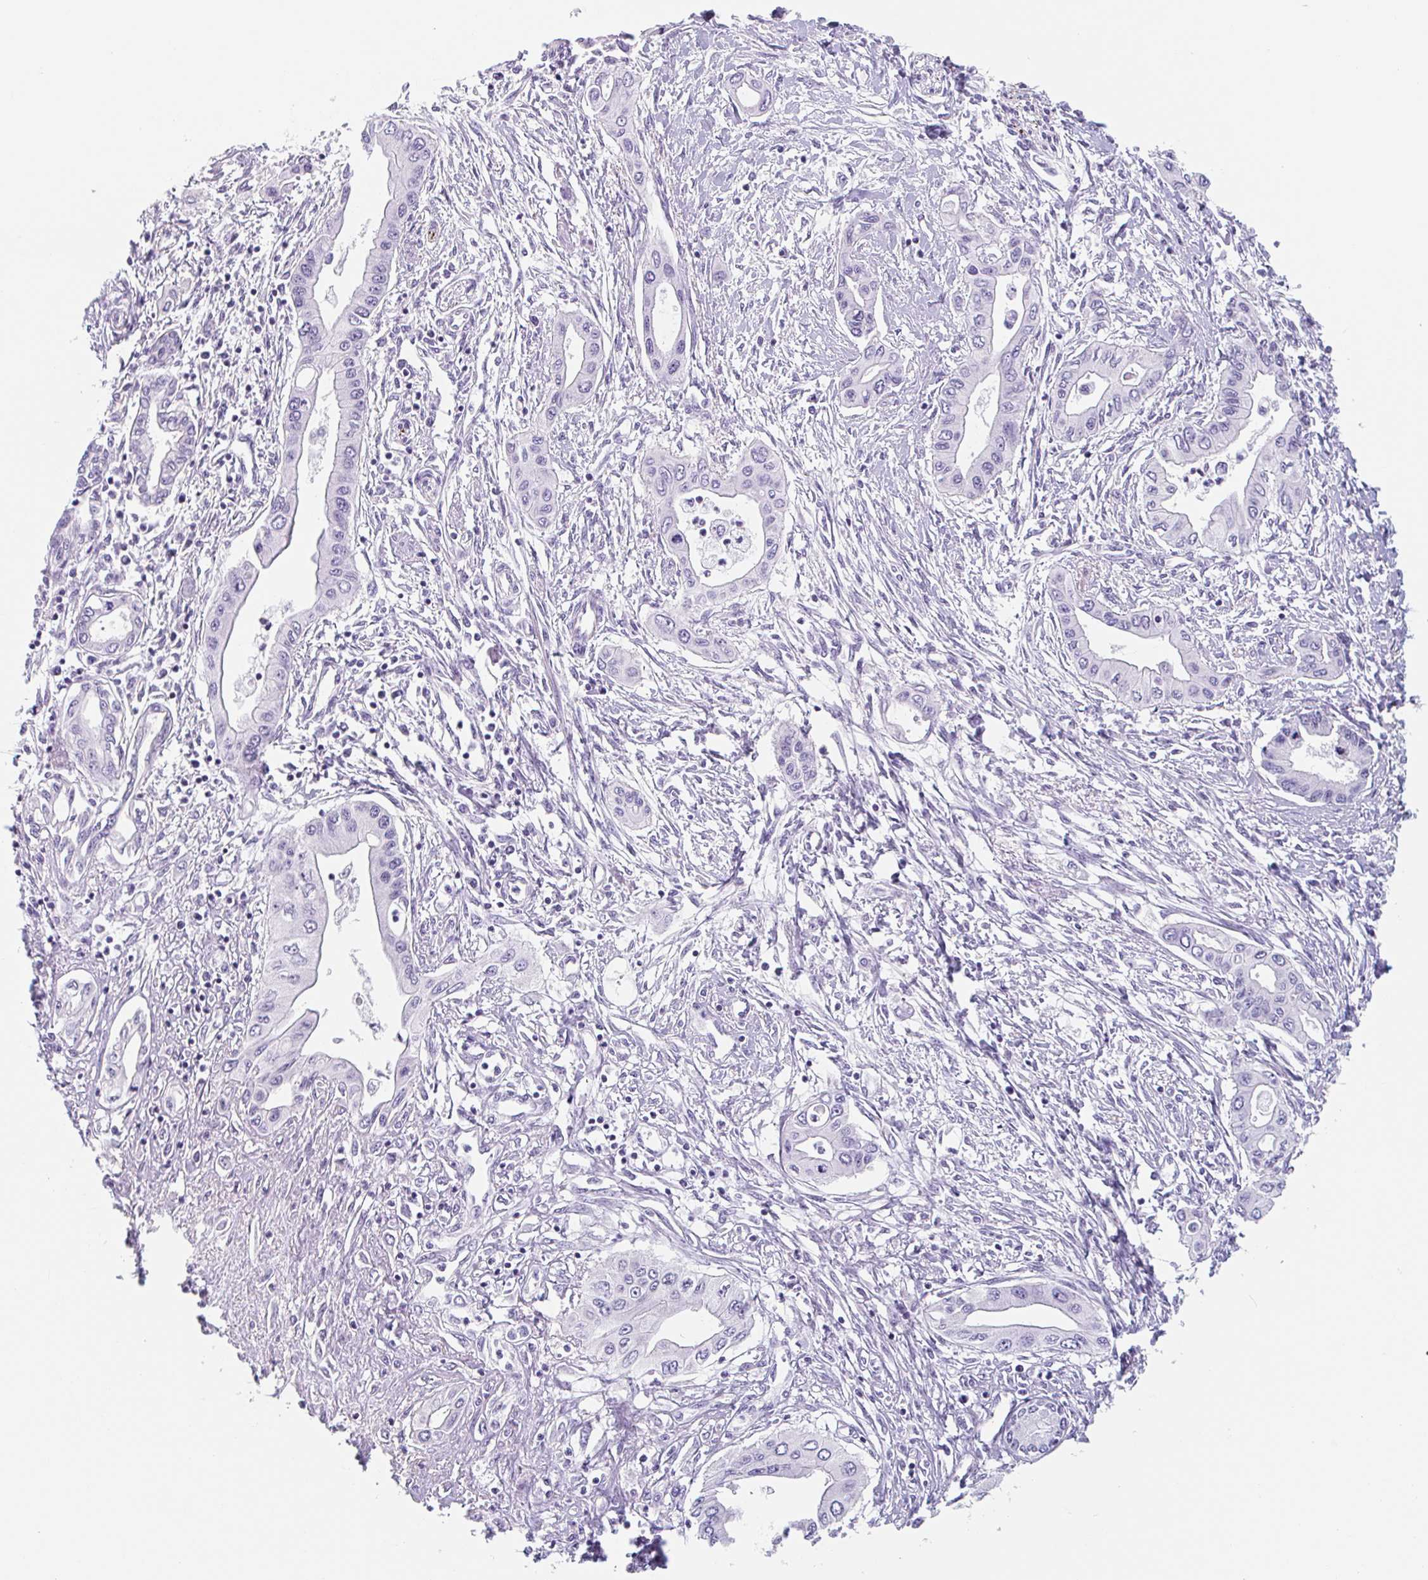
{"staining": {"intensity": "negative", "quantity": "none", "location": "none"}, "tissue": "pancreatic cancer", "cell_type": "Tumor cells", "image_type": "cancer", "snomed": [{"axis": "morphology", "description": "Adenocarcinoma, NOS"}, {"axis": "topography", "description": "Pancreas"}], "caption": "A high-resolution micrograph shows IHC staining of pancreatic adenocarcinoma, which exhibits no significant staining in tumor cells.", "gene": "EMC4", "patient": {"sex": "female", "age": 62}}